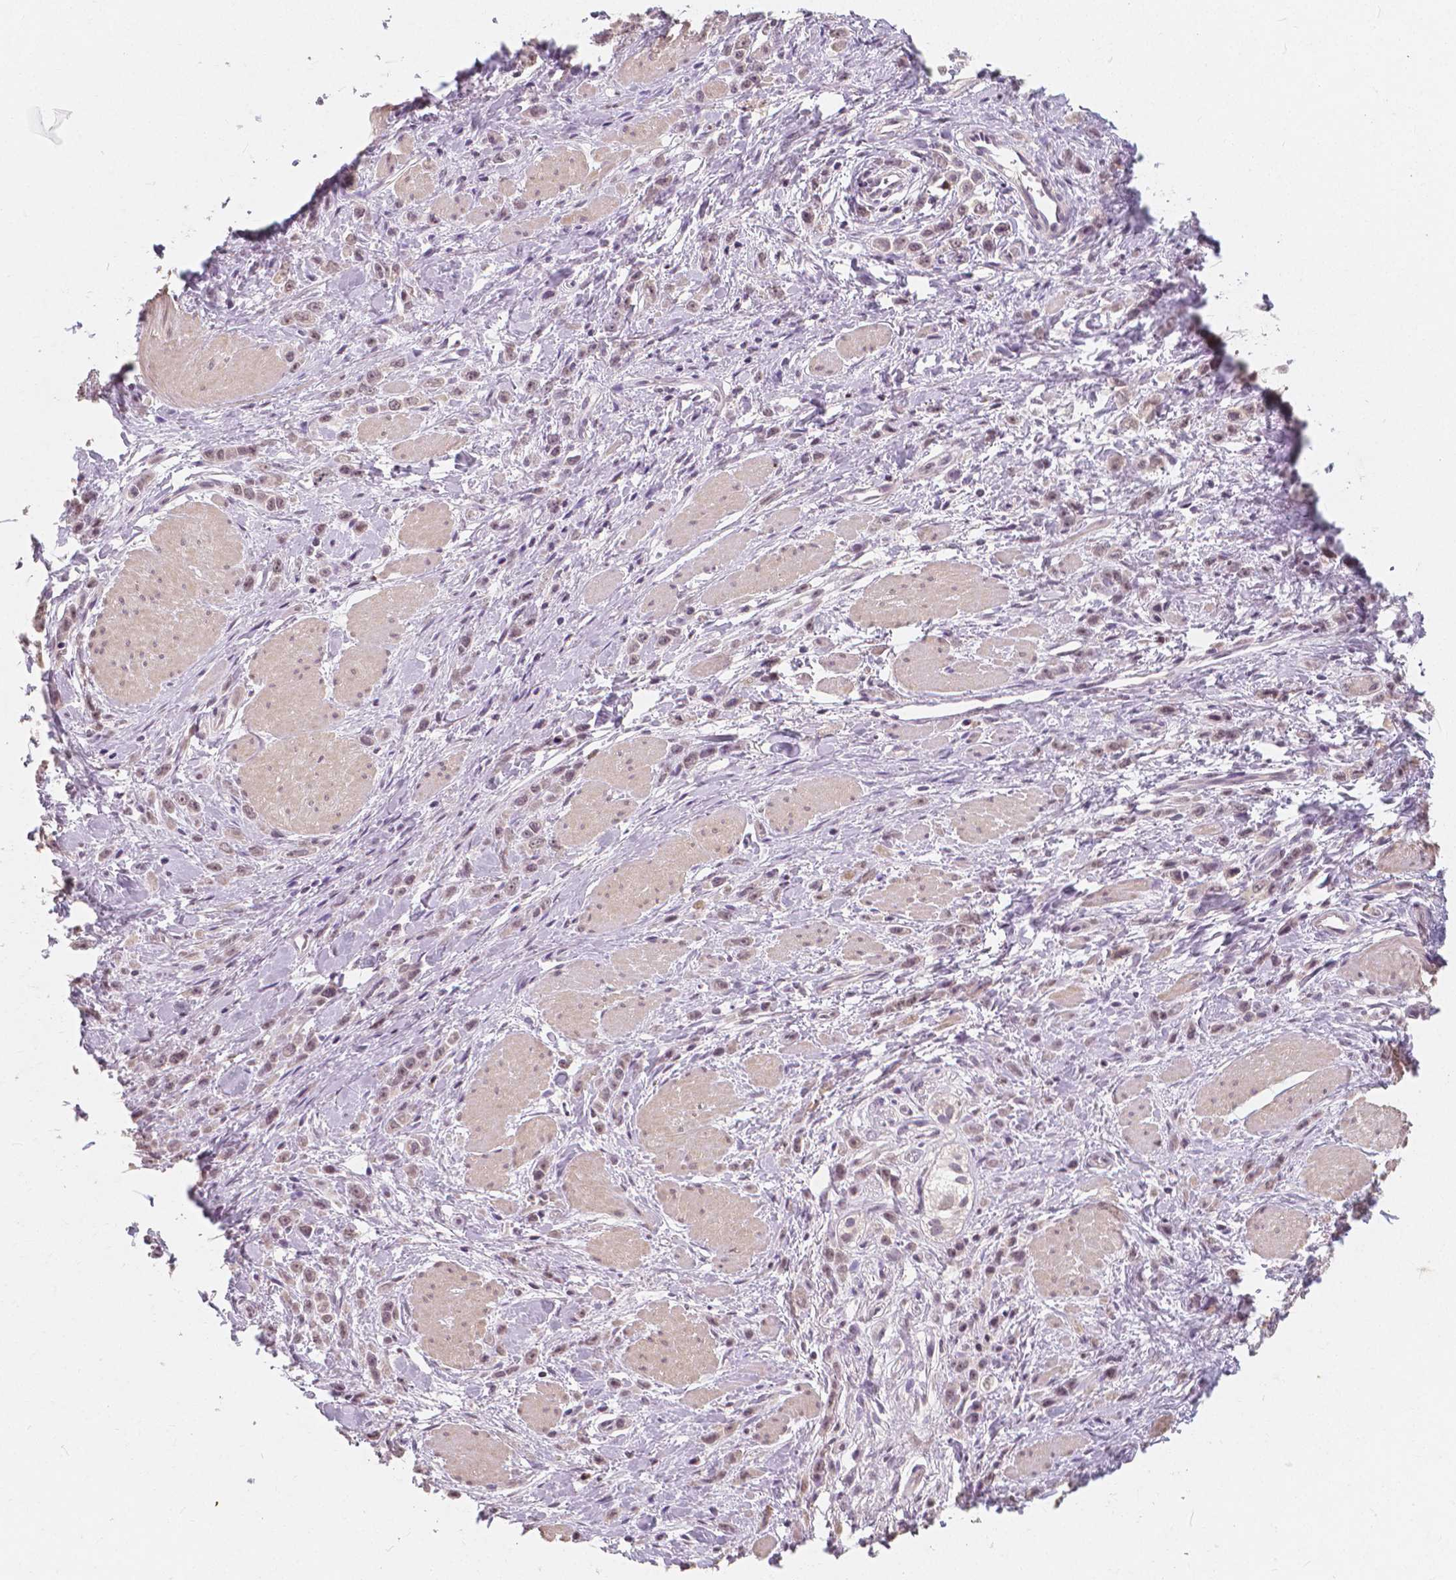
{"staining": {"intensity": "weak", "quantity": ">75%", "location": "nuclear"}, "tissue": "stomach cancer", "cell_type": "Tumor cells", "image_type": "cancer", "snomed": [{"axis": "morphology", "description": "Adenocarcinoma, NOS"}, {"axis": "topography", "description": "Stomach"}], "caption": "Immunohistochemistry (IHC) photomicrograph of neoplastic tissue: adenocarcinoma (stomach) stained using immunohistochemistry reveals low levels of weak protein expression localized specifically in the nuclear of tumor cells, appearing as a nuclear brown color.", "gene": "NOLC1", "patient": {"sex": "male", "age": 47}}